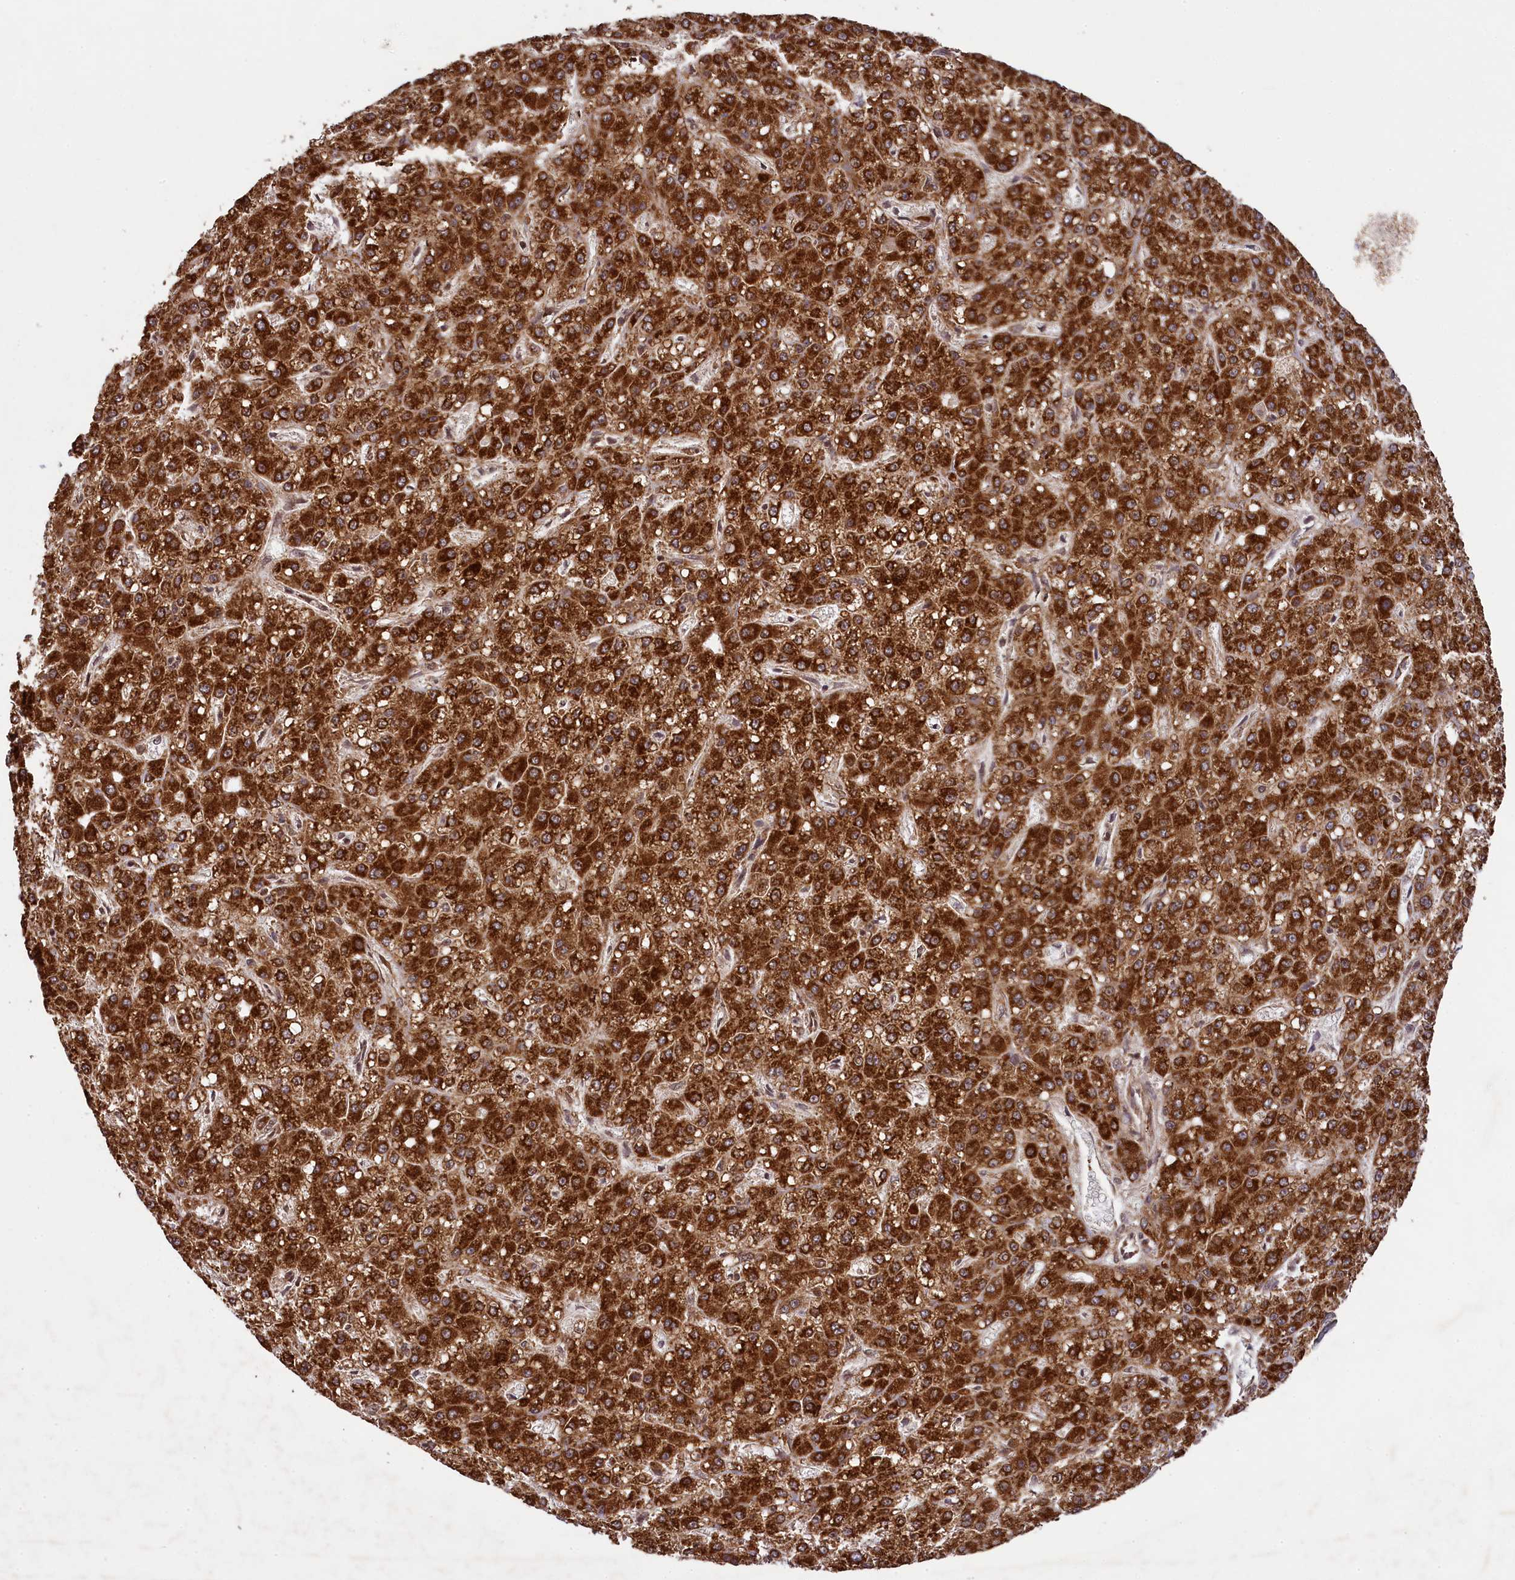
{"staining": {"intensity": "strong", "quantity": ">75%", "location": "cytoplasmic/membranous"}, "tissue": "liver cancer", "cell_type": "Tumor cells", "image_type": "cancer", "snomed": [{"axis": "morphology", "description": "Carcinoma, Hepatocellular, NOS"}, {"axis": "topography", "description": "Liver"}], "caption": "Human liver cancer stained with a brown dye demonstrates strong cytoplasmic/membranous positive expression in about >75% of tumor cells.", "gene": "LARP4", "patient": {"sex": "male", "age": 67}}